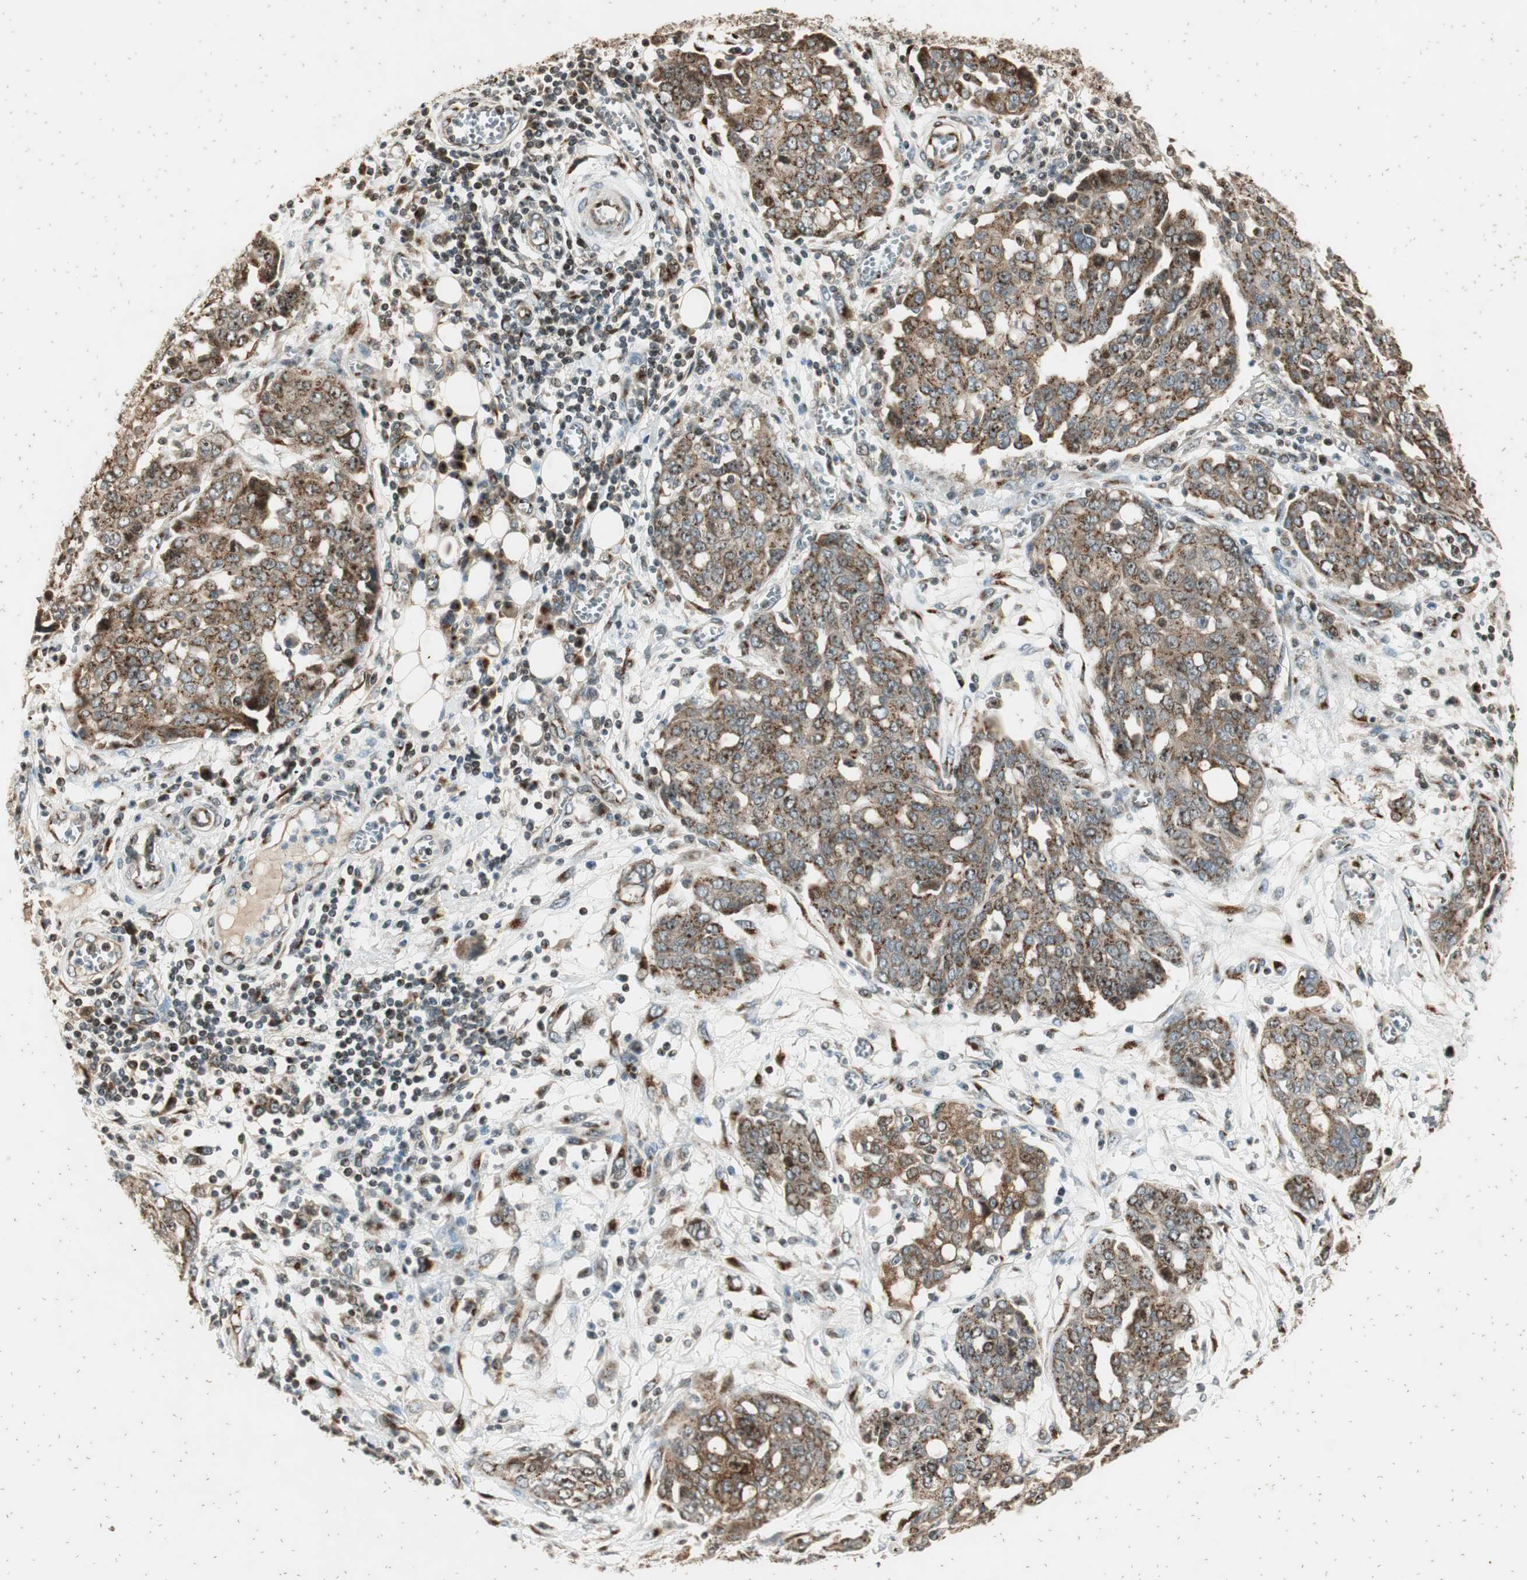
{"staining": {"intensity": "weak", "quantity": ">75%", "location": "cytoplasmic/membranous"}, "tissue": "ovarian cancer", "cell_type": "Tumor cells", "image_type": "cancer", "snomed": [{"axis": "morphology", "description": "Cystadenocarcinoma, serous, NOS"}, {"axis": "topography", "description": "Soft tissue"}, {"axis": "topography", "description": "Ovary"}], "caption": "About >75% of tumor cells in serous cystadenocarcinoma (ovarian) display weak cytoplasmic/membranous protein expression as visualized by brown immunohistochemical staining.", "gene": "NEO1", "patient": {"sex": "female", "age": 57}}